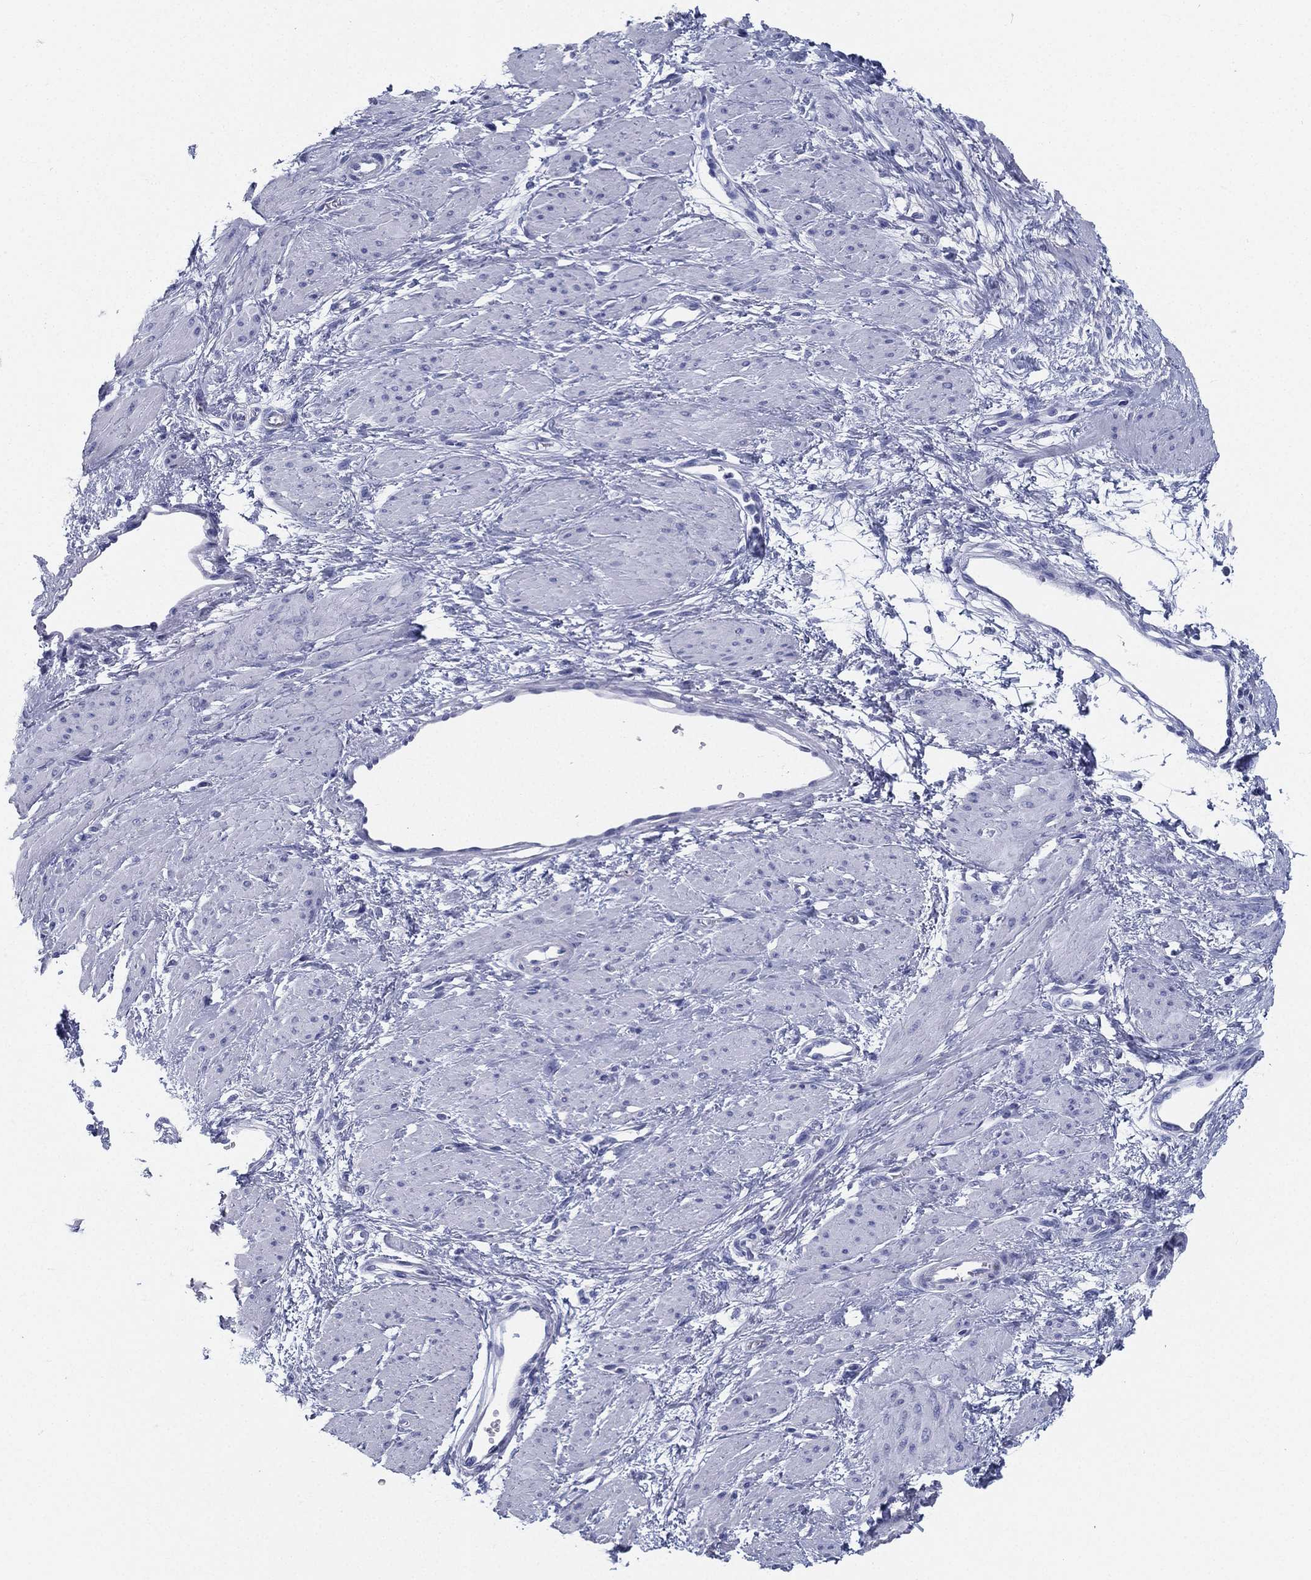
{"staining": {"intensity": "negative", "quantity": "none", "location": "none"}, "tissue": "smooth muscle", "cell_type": "Smooth muscle cells", "image_type": "normal", "snomed": [{"axis": "morphology", "description": "Normal tissue, NOS"}, {"axis": "topography", "description": "Smooth muscle"}, {"axis": "topography", "description": "Uterus"}], "caption": "An immunohistochemistry histopathology image of benign smooth muscle is shown. There is no staining in smooth muscle cells of smooth muscle. Nuclei are stained in blue.", "gene": "ATP1B2", "patient": {"sex": "female", "age": 39}}